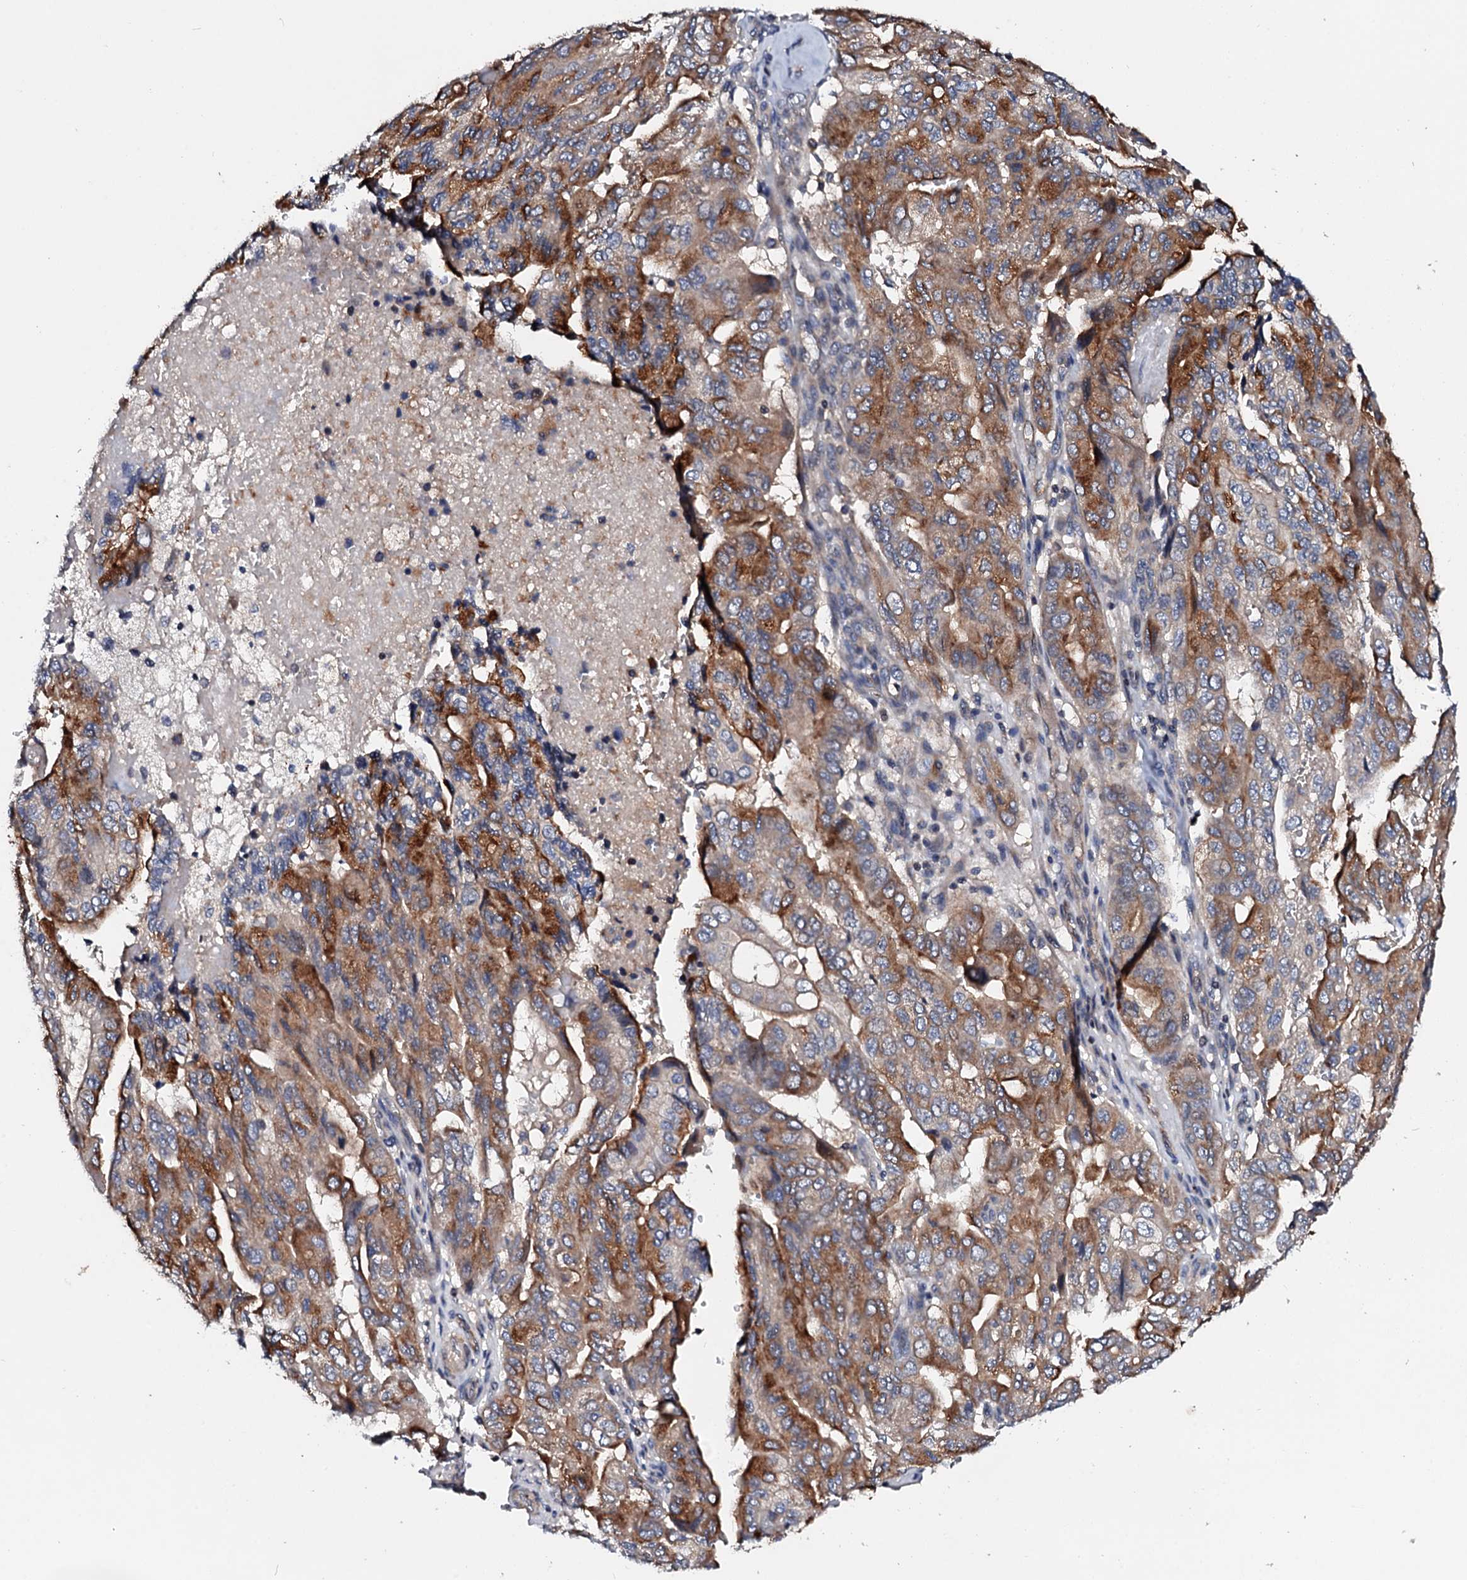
{"staining": {"intensity": "moderate", "quantity": "25%-75%", "location": "cytoplasmic/membranous"}, "tissue": "pancreatic cancer", "cell_type": "Tumor cells", "image_type": "cancer", "snomed": [{"axis": "morphology", "description": "Adenocarcinoma, NOS"}, {"axis": "topography", "description": "Pancreas"}], "caption": "Adenocarcinoma (pancreatic) stained with a protein marker displays moderate staining in tumor cells.", "gene": "FIBIN", "patient": {"sex": "male", "age": 51}}